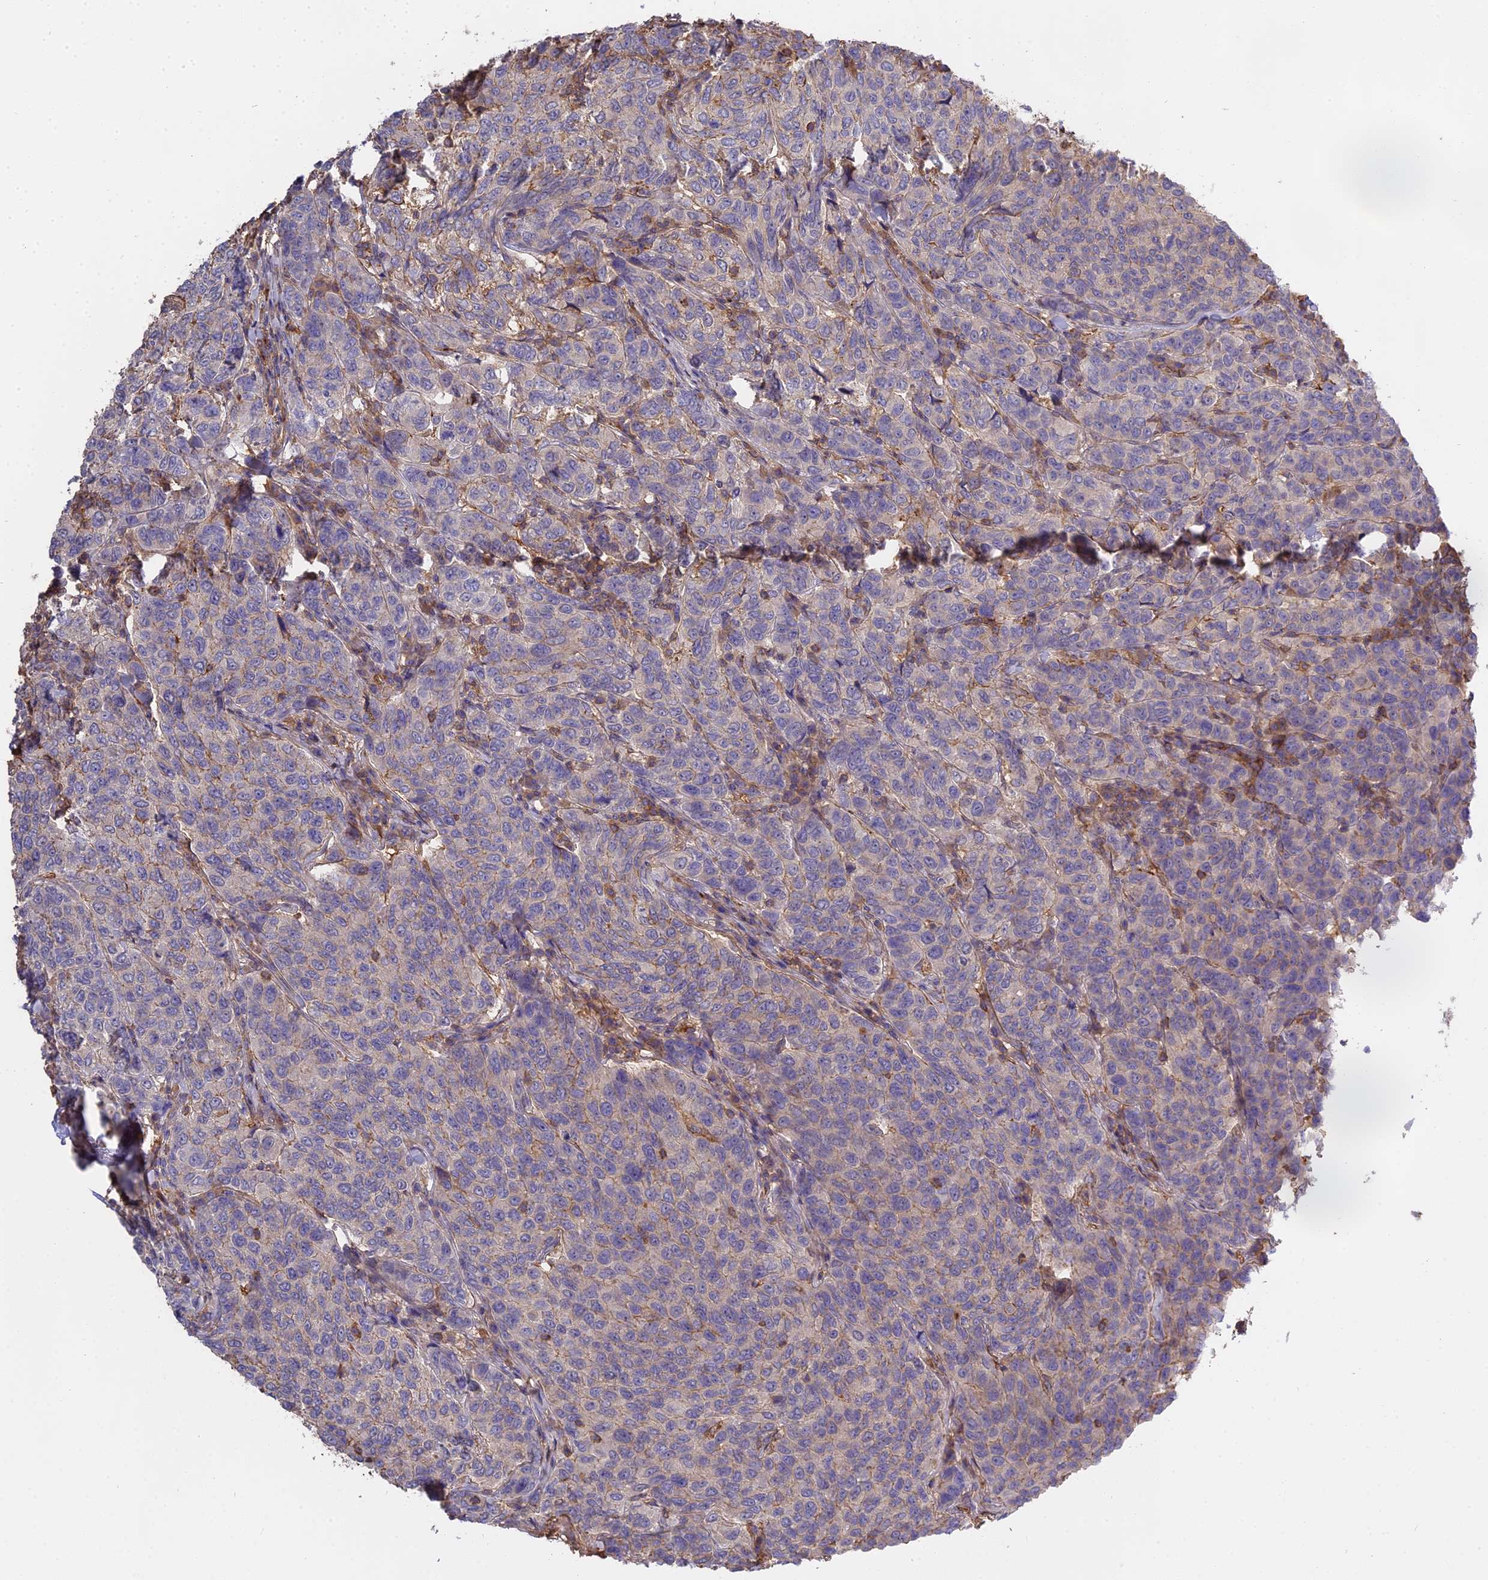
{"staining": {"intensity": "negative", "quantity": "none", "location": "none"}, "tissue": "breast cancer", "cell_type": "Tumor cells", "image_type": "cancer", "snomed": [{"axis": "morphology", "description": "Duct carcinoma"}, {"axis": "topography", "description": "Breast"}], "caption": "DAB immunohistochemical staining of human breast infiltrating ductal carcinoma reveals no significant expression in tumor cells.", "gene": "CFAP119", "patient": {"sex": "female", "age": 55}}